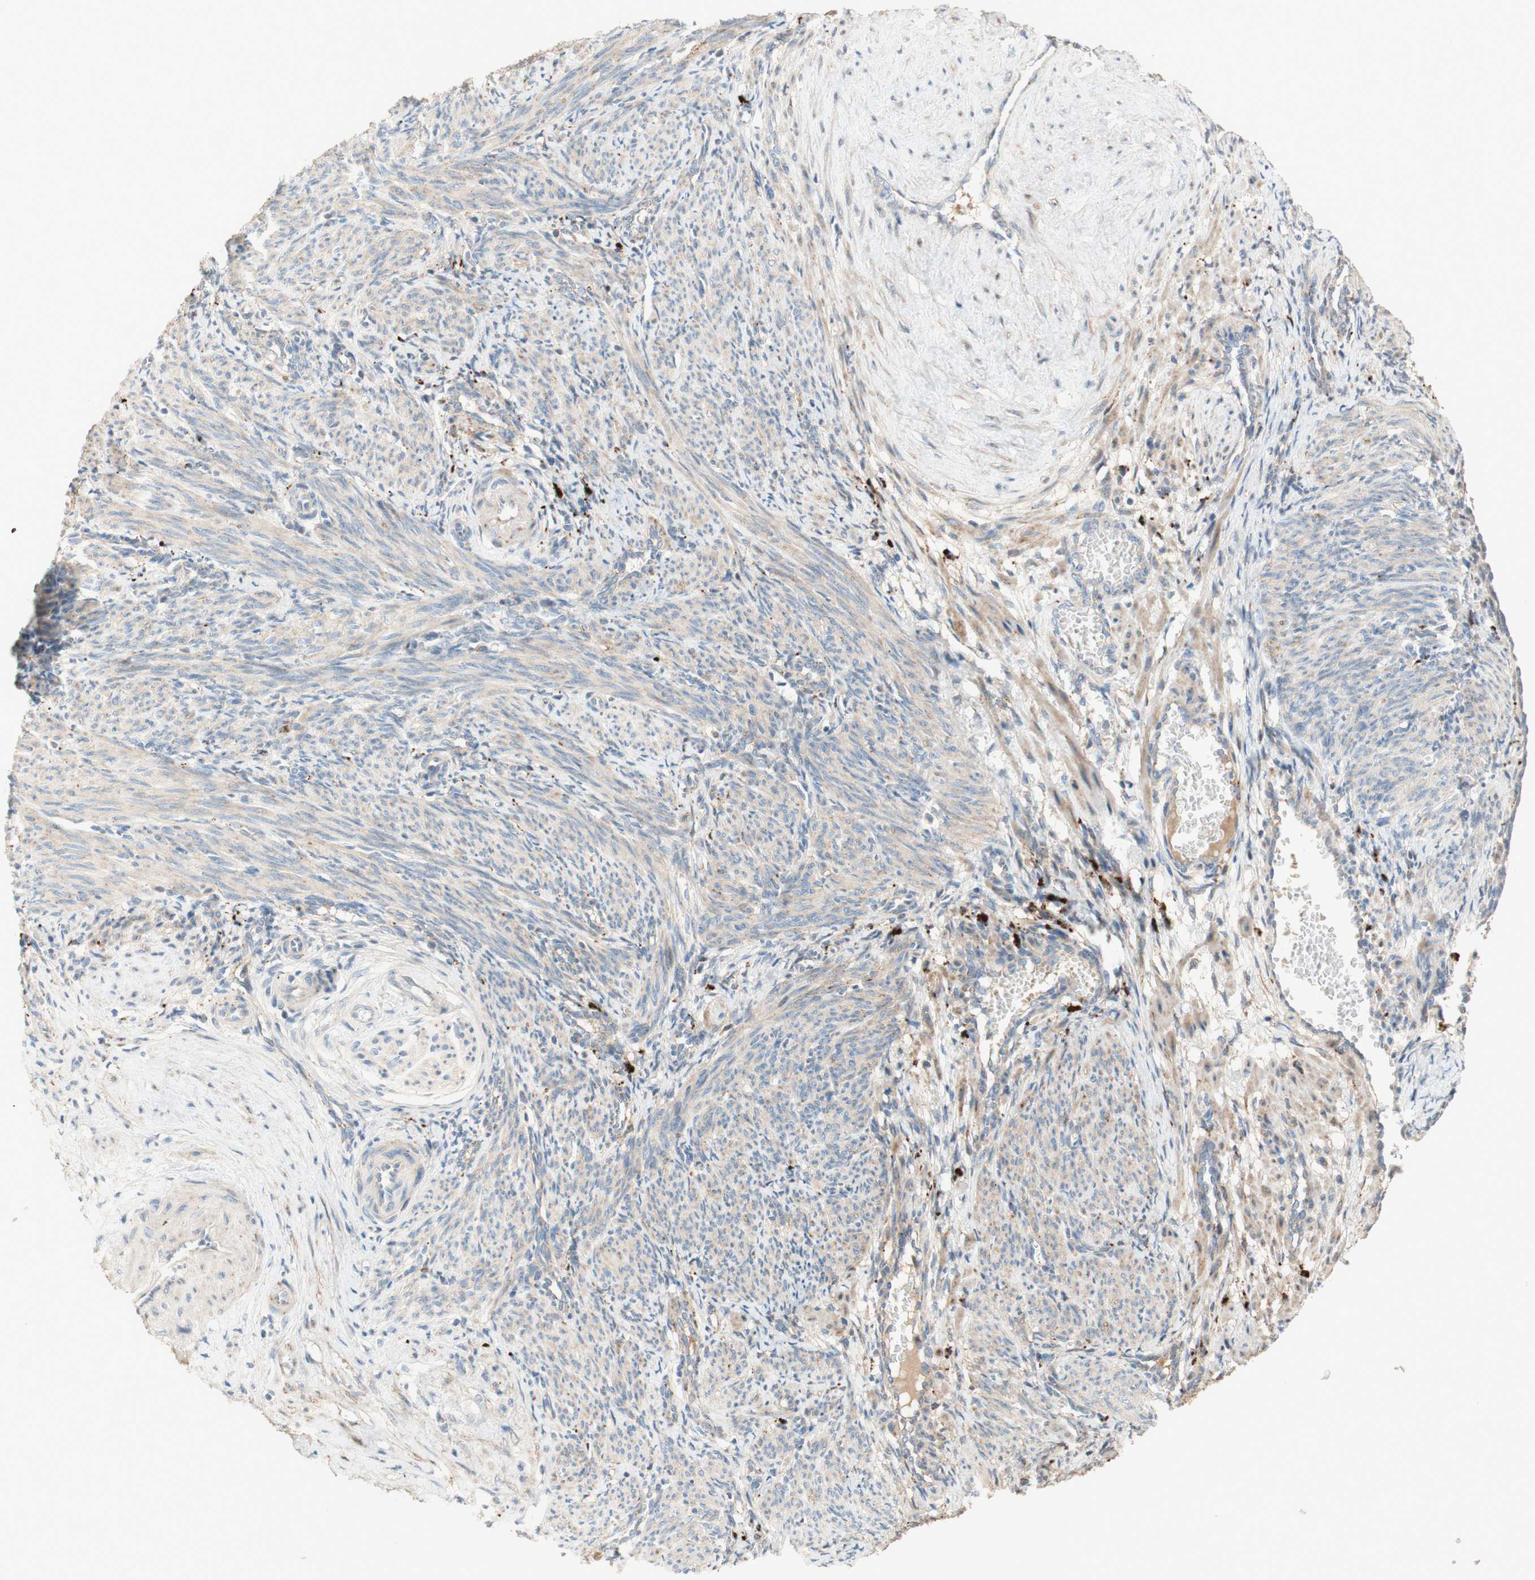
{"staining": {"intensity": "weak", "quantity": ">75%", "location": "cytoplasmic/membranous"}, "tissue": "smooth muscle", "cell_type": "Smooth muscle cells", "image_type": "normal", "snomed": [{"axis": "morphology", "description": "Normal tissue, NOS"}, {"axis": "topography", "description": "Endometrium"}], "caption": "High-power microscopy captured an IHC histopathology image of benign smooth muscle, revealing weak cytoplasmic/membranous expression in about >75% of smooth muscle cells.", "gene": "PTPN21", "patient": {"sex": "female", "age": 33}}